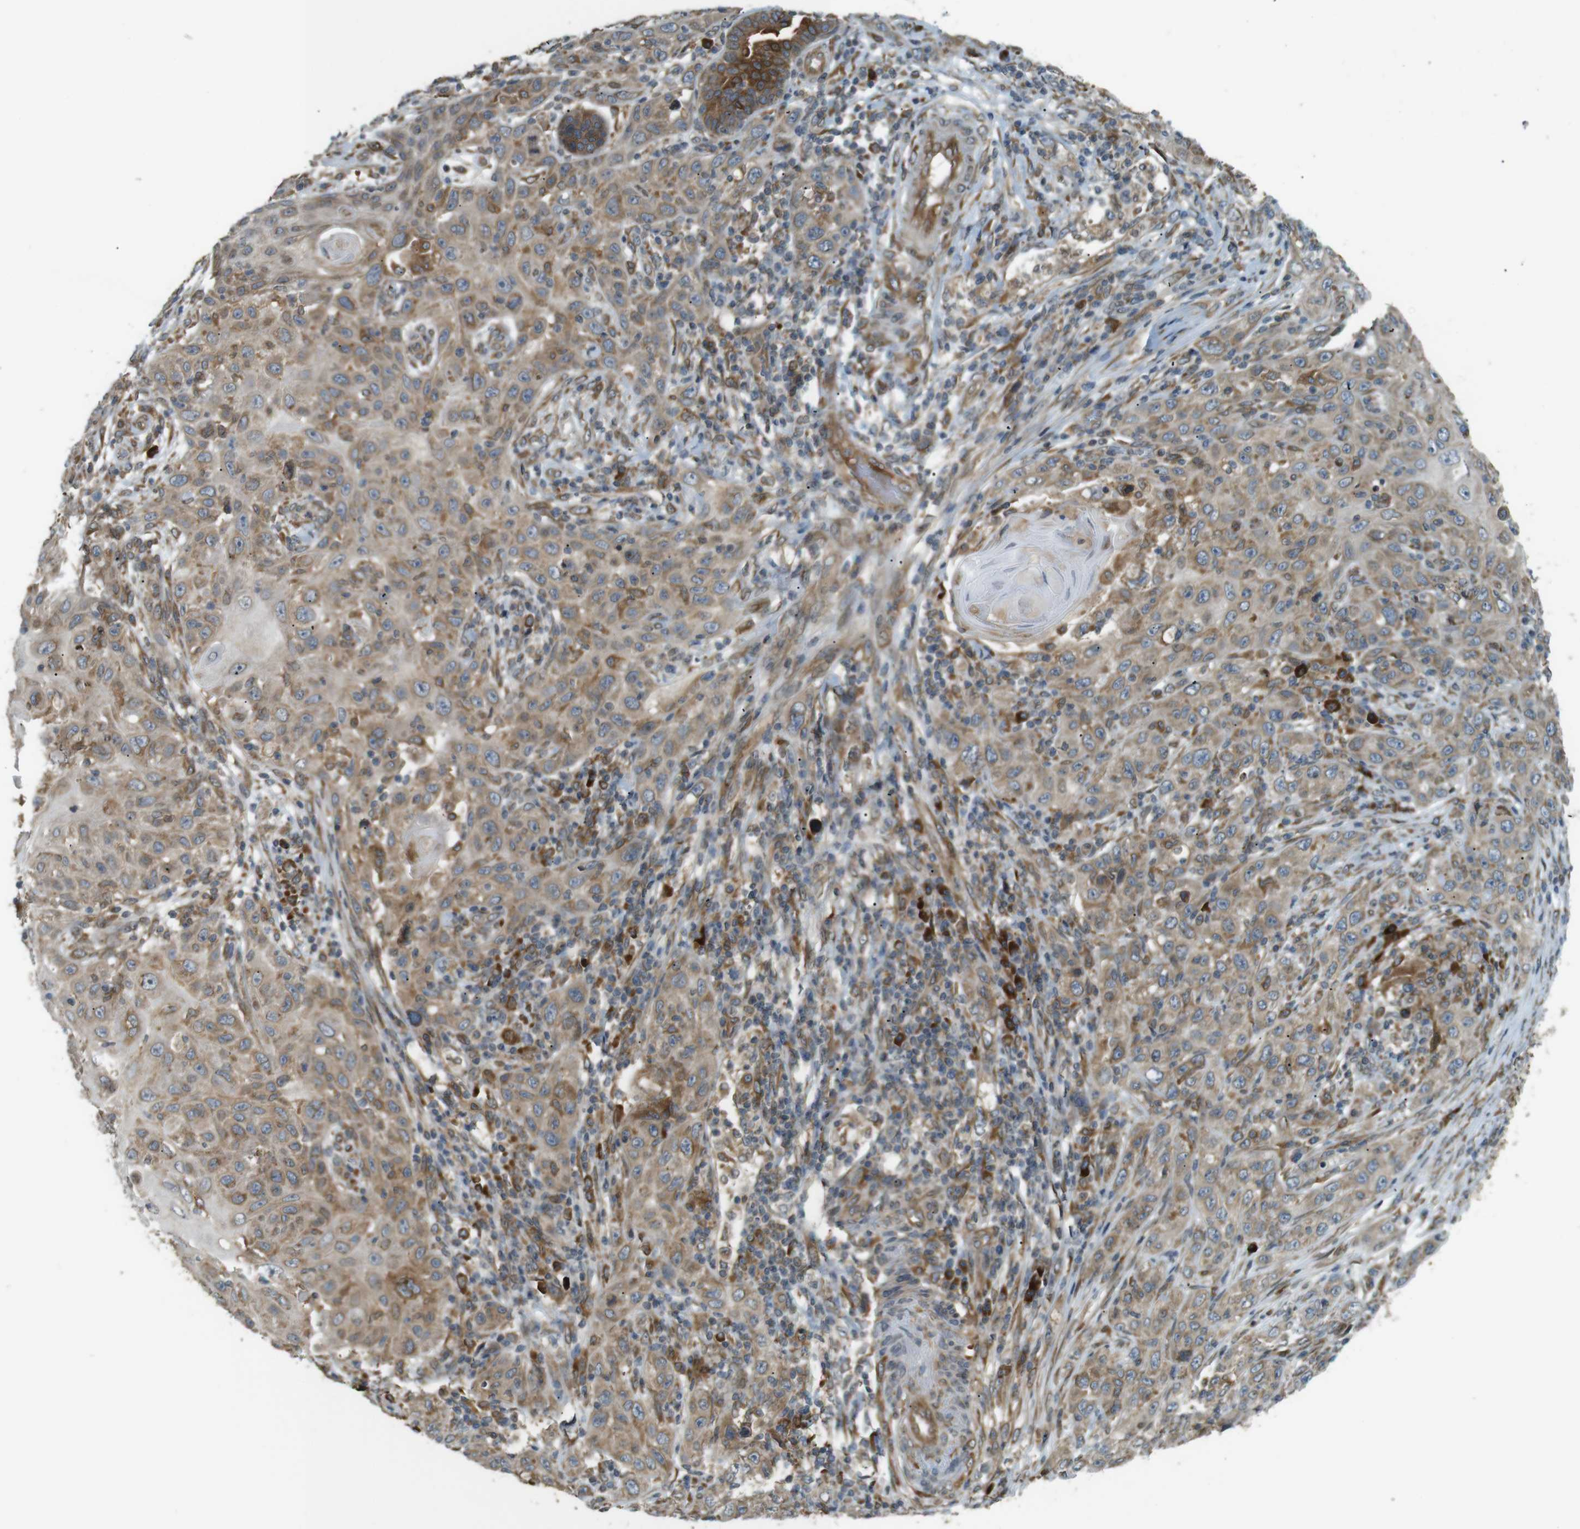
{"staining": {"intensity": "moderate", "quantity": "25%-75%", "location": "cytoplasmic/membranous"}, "tissue": "skin cancer", "cell_type": "Tumor cells", "image_type": "cancer", "snomed": [{"axis": "morphology", "description": "Squamous cell carcinoma, NOS"}, {"axis": "topography", "description": "Skin"}], "caption": "A micrograph of skin cancer (squamous cell carcinoma) stained for a protein exhibits moderate cytoplasmic/membranous brown staining in tumor cells.", "gene": "TMED4", "patient": {"sex": "female", "age": 88}}